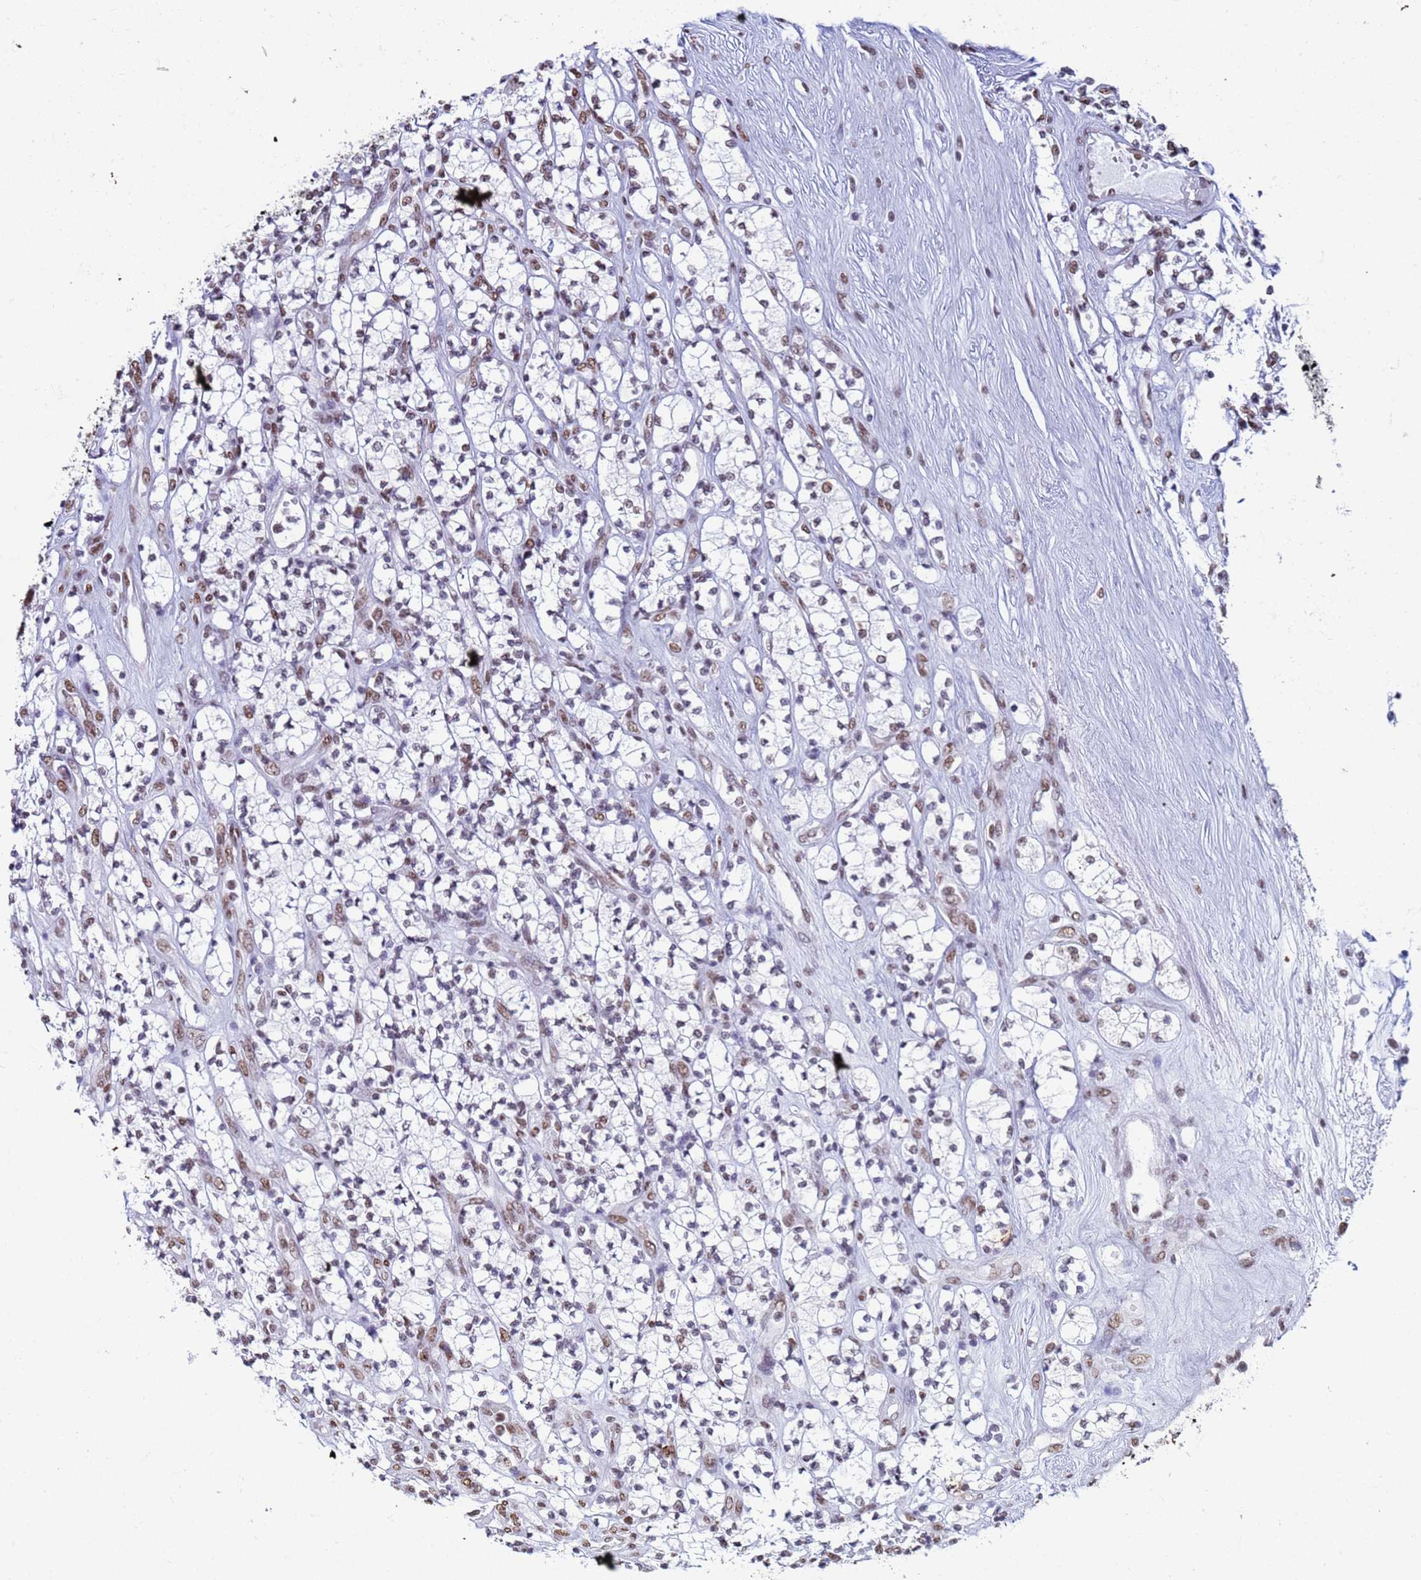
{"staining": {"intensity": "moderate", "quantity": ">75%", "location": "nuclear"}, "tissue": "renal cancer", "cell_type": "Tumor cells", "image_type": "cancer", "snomed": [{"axis": "morphology", "description": "Adenocarcinoma, NOS"}, {"axis": "topography", "description": "Kidney"}], "caption": "Immunohistochemical staining of adenocarcinoma (renal) shows medium levels of moderate nuclear protein staining in about >75% of tumor cells. (IHC, brightfield microscopy, high magnification).", "gene": "FAM170B", "patient": {"sex": "male", "age": 77}}